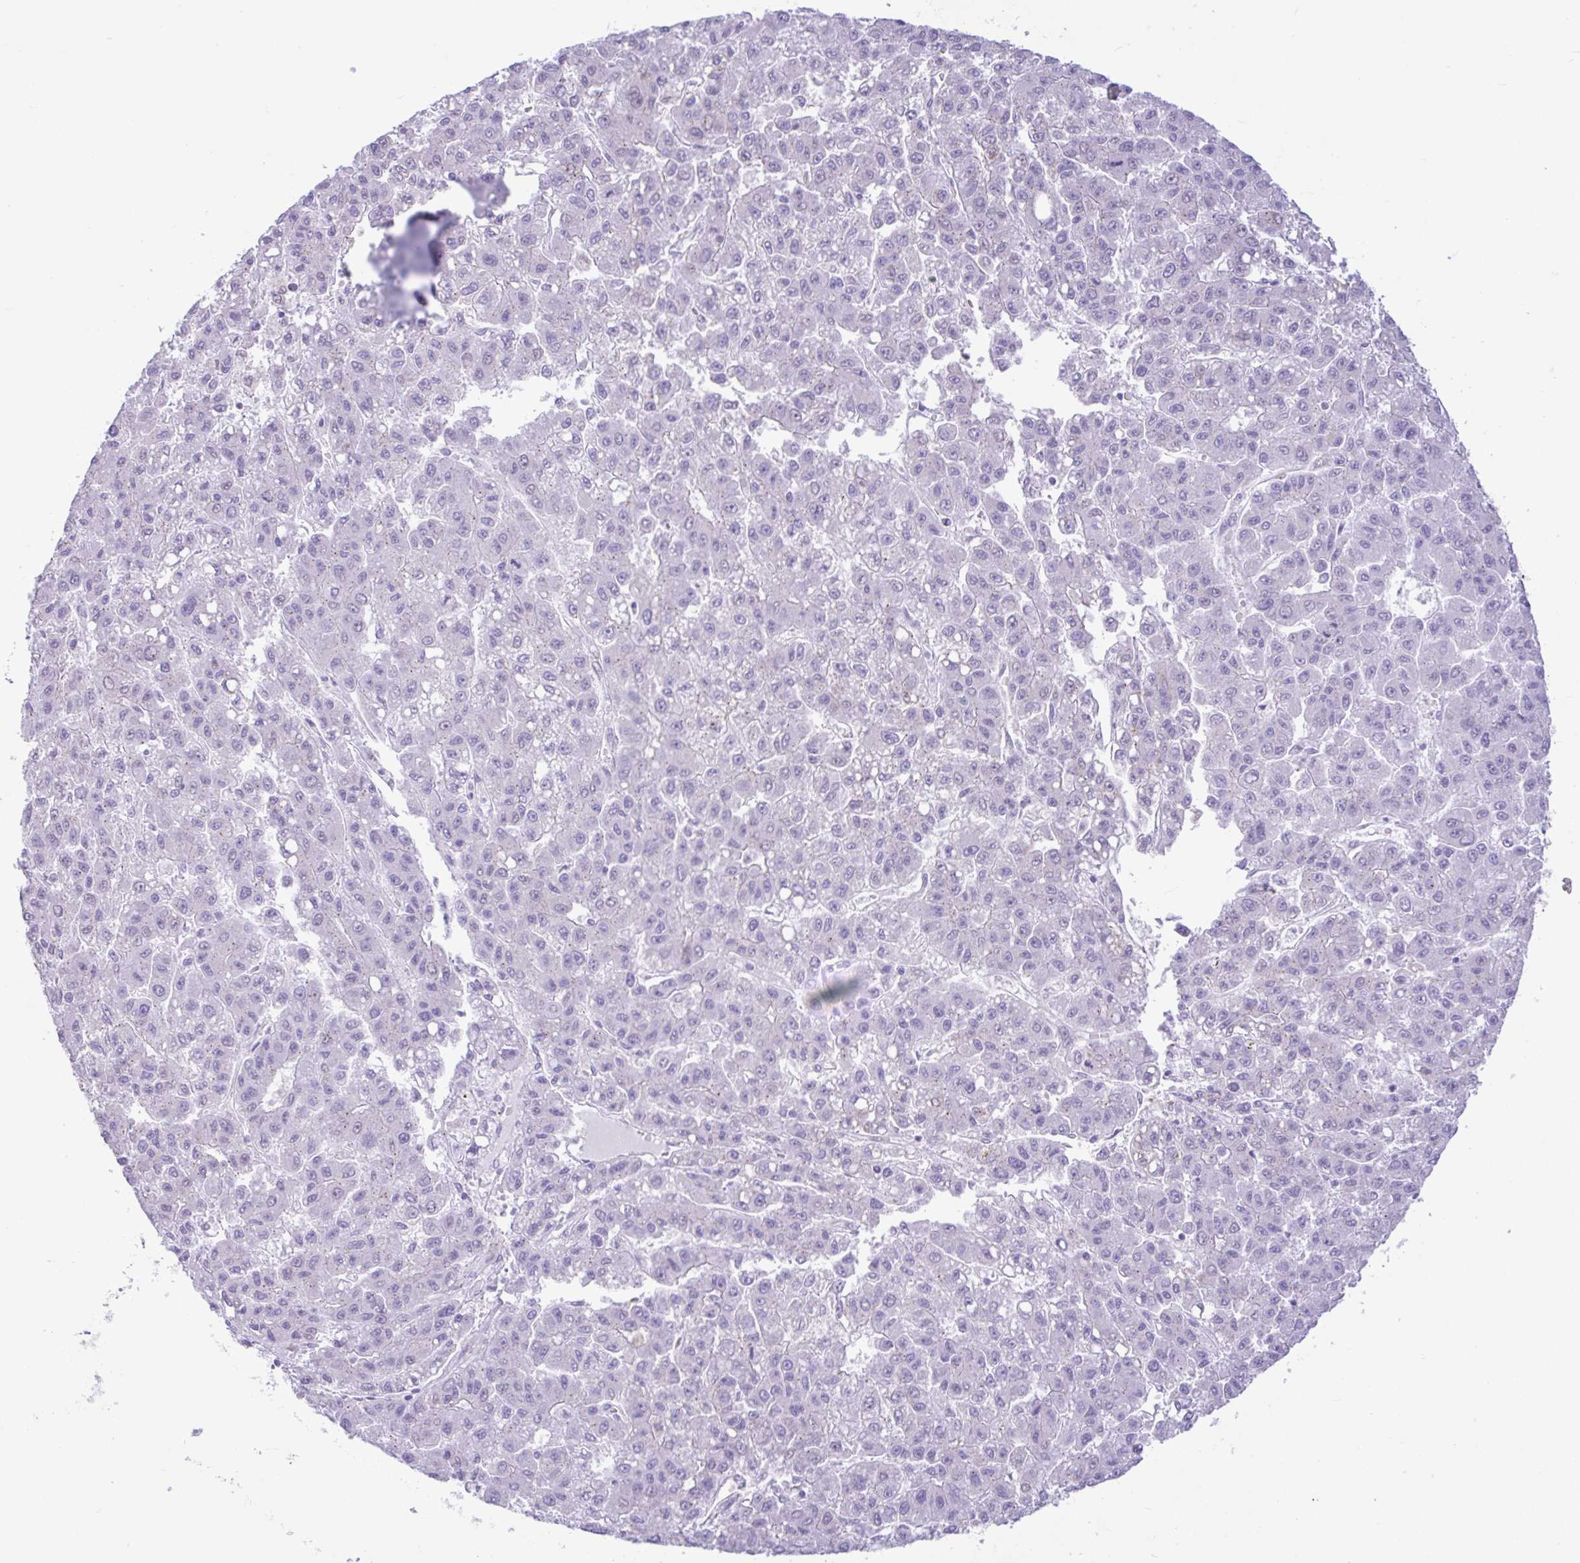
{"staining": {"intensity": "negative", "quantity": "none", "location": "none"}, "tissue": "liver cancer", "cell_type": "Tumor cells", "image_type": "cancer", "snomed": [{"axis": "morphology", "description": "Carcinoma, Hepatocellular, NOS"}, {"axis": "topography", "description": "Liver"}], "caption": "Photomicrograph shows no significant protein expression in tumor cells of liver hepatocellular carcinoma. Brightfield microscopy of immunohistochemistry stained with DAB (brown) and hematoxylin (blue), captured at high magnification.", "gene": "REEP1", "patient": {"sex": "male", "age": 70}}